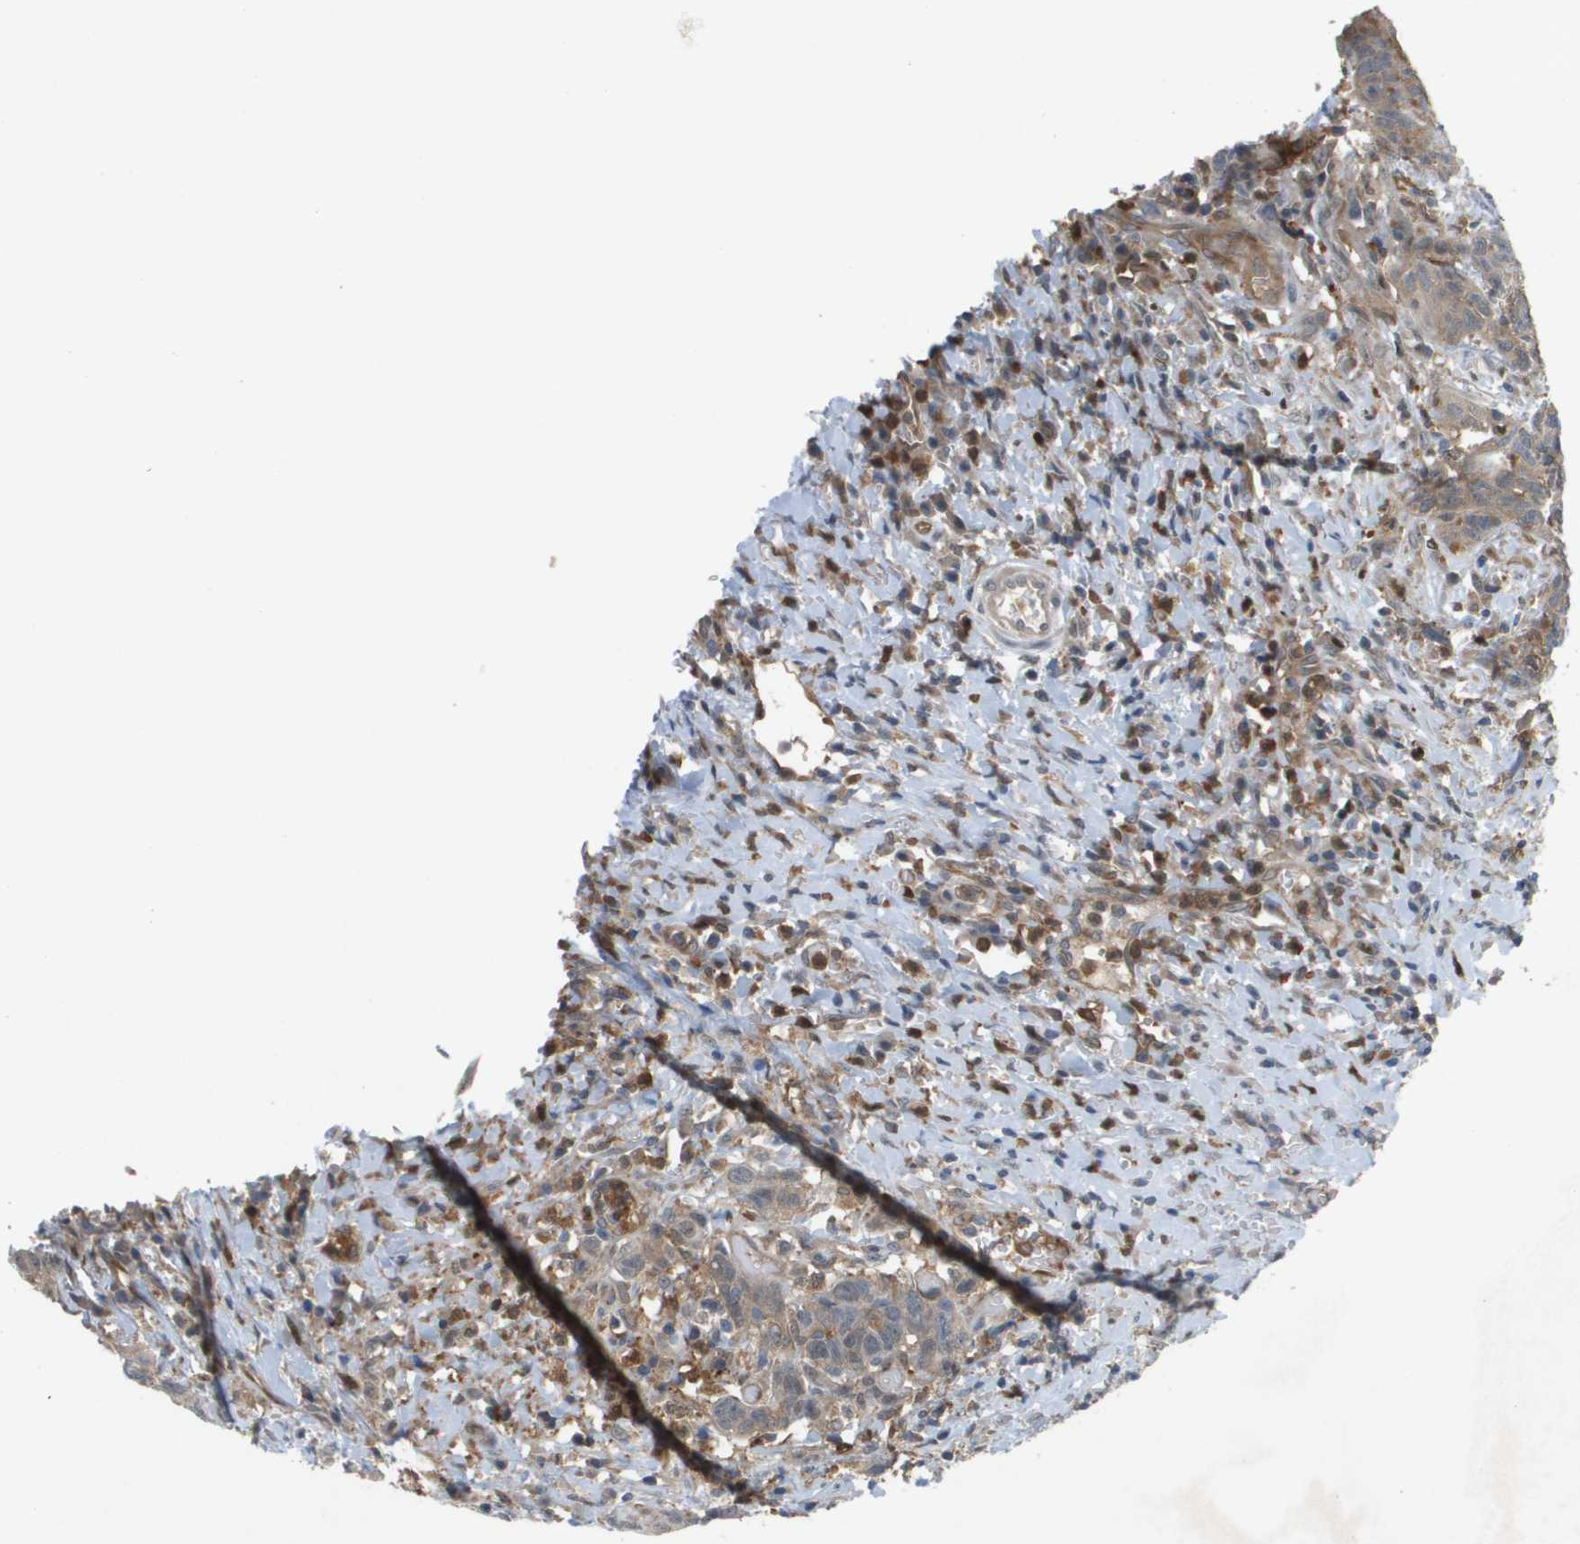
{"staining": {"intensity": "moderate", "quantity": ">75%", "location": "cytoplasmic/membranous"}, "tissue": "head and neck cancer", "cell_type": "Tumor cells", "image_type": "cancer", "snomed": [{"axis": "morphology", "description": "Squamous cell carcinoma, NOS"}, {"axis": "topography", "description": "Head-Neck"}], "caption": "Immunohistochemical staining of human squamous cell carcinoma (head and neck) shows medium levels of moderate cytoplasmic/membranous protein expression in approximately >75% of tumor cells.", "gene": "PALD1", "patient": {"sex": "male", "age": 66}}